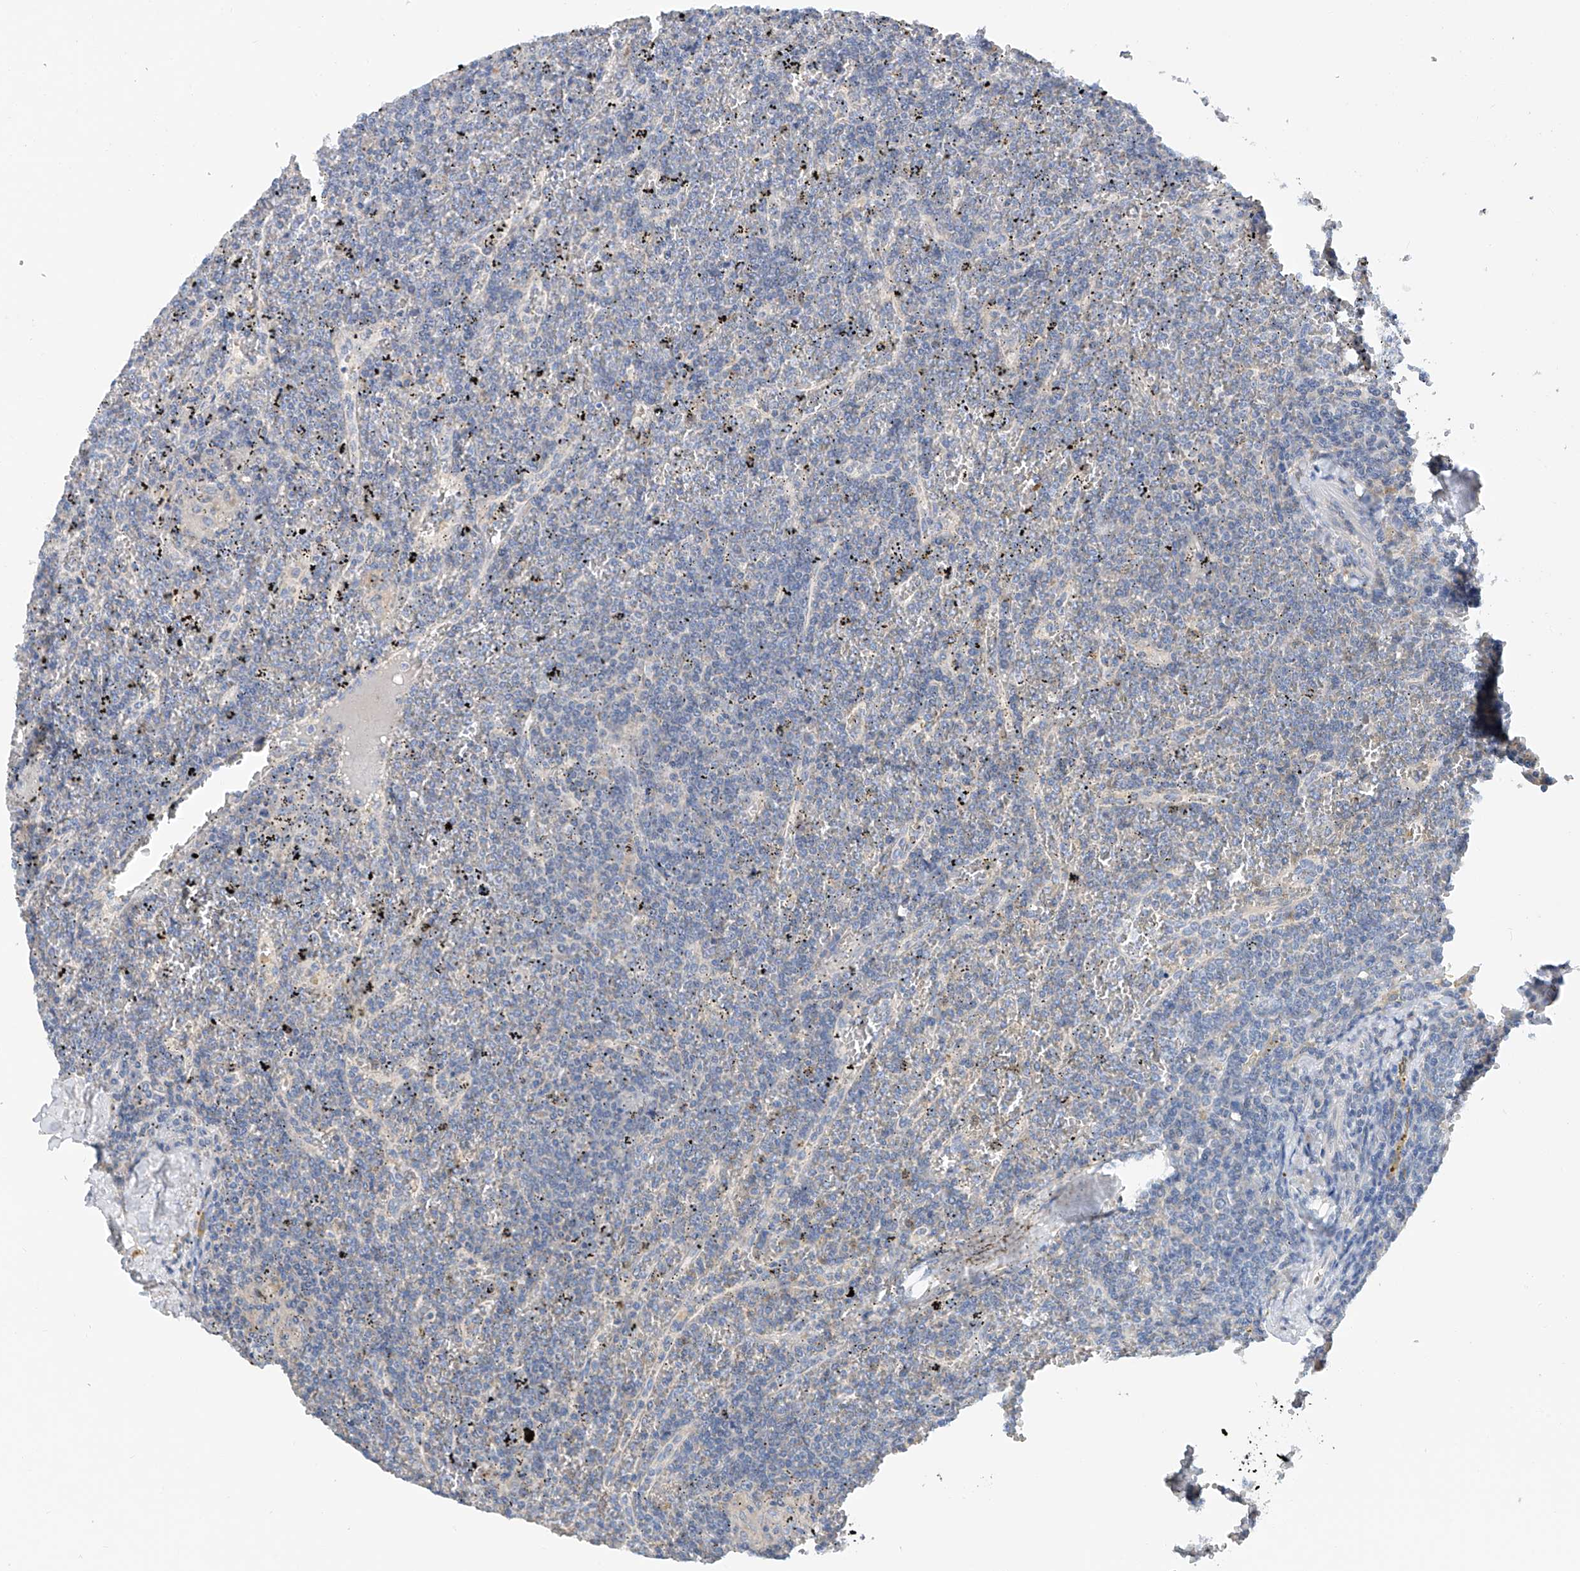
{"staining": {"intensity": "negative", "quantity": "none", "location": "none"}, "tissue": "lymphoma", "cell_type": "Tumor cells", "image_type": "cancer", "snomed": [{"axis": "morphology", "description": "Malignant lymphoma, non-Hodgkin's type, Low grade"}, {"axis": "topography", "description": "Spleen"}], "caption": "Tumor cells are negative for brown protein staining in lymphoma. (DAB (3,3'-diaminobenzidine) immunohistochemistry visualized using brightfield microscopy, high magnification).", "gene": "GPC4", "patient": {"sex": "female", "age": 19}}